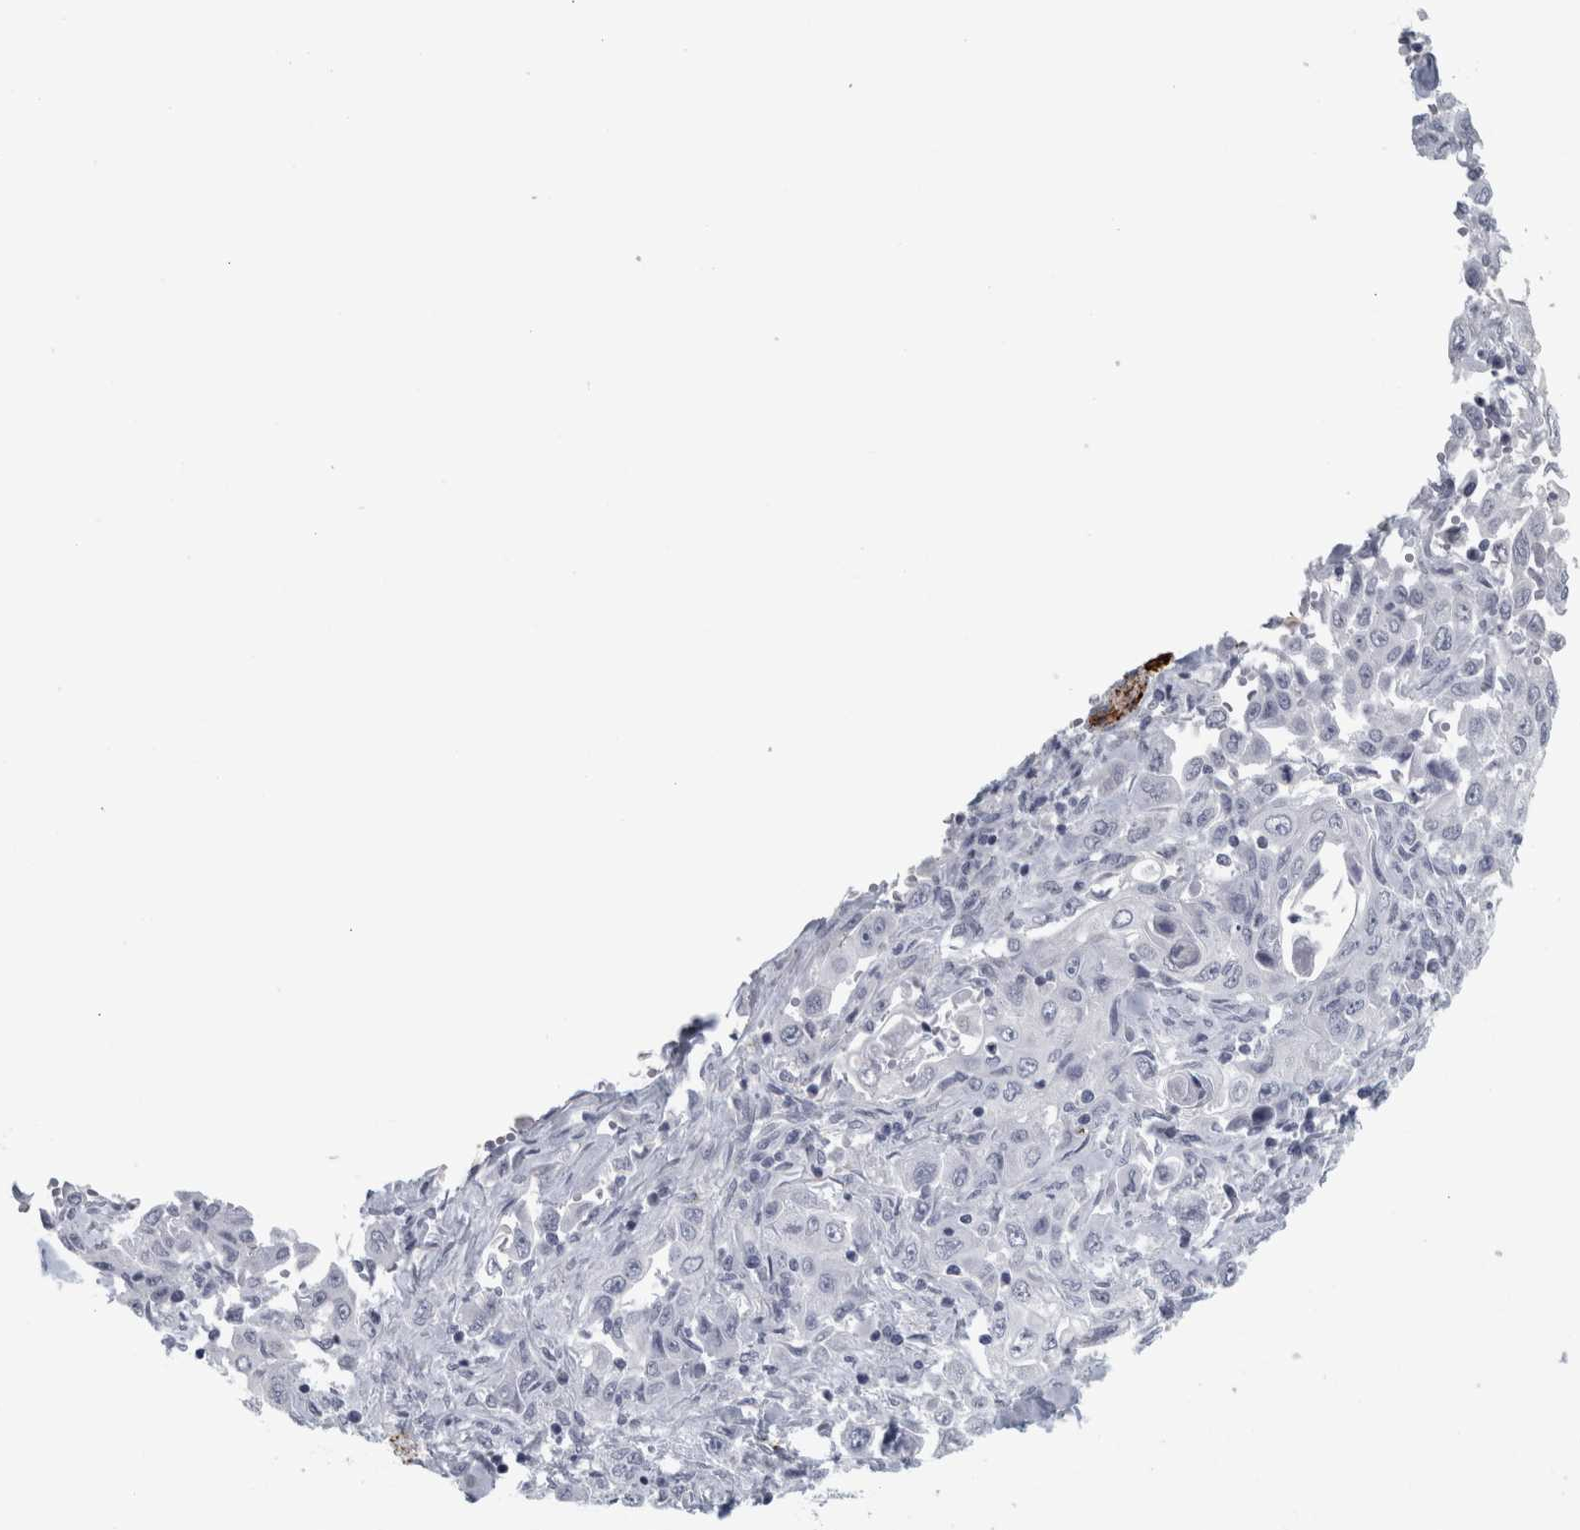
{"staining": {"intensity": "negative", "quantity": "none", "location": "none"}, "tissue": "pancreatic cancer", "cell_type": "Tumor cells", "image_type": "cancer", "snomed": [{"axis": "morphology", "description": "Adenocarcinoma, NOS"}, {"axis": "topography", "description": "Pancreas"}], "caption": "Pancreatic adenocarcinoma stained for a protein using immunohistochemistry exhibits no staining tumor cells.", "gene": "CPE", "patient": {"sex": "male", "age": 70}}